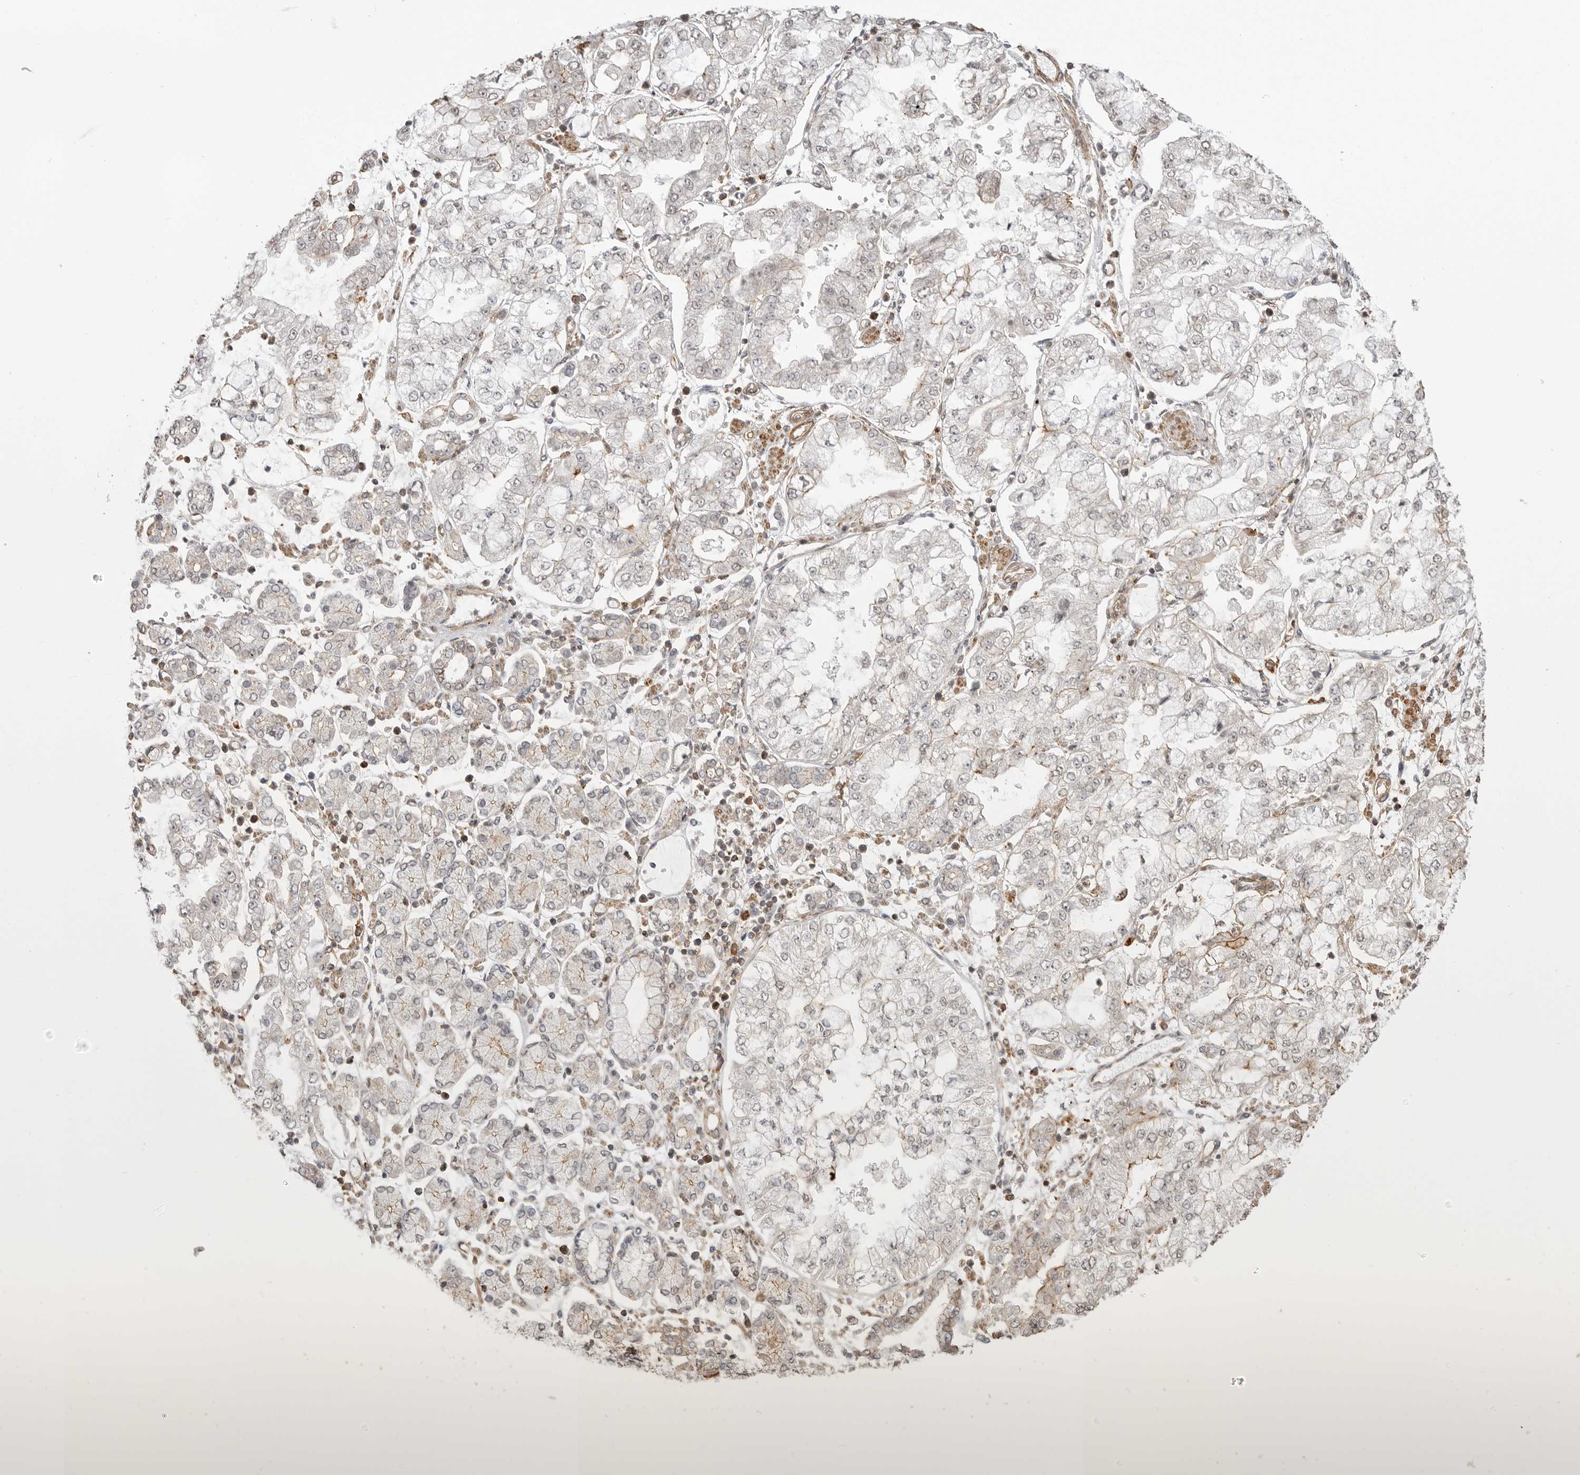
{"staining": {"intensity": "weak", "quantity": "25%-75%", "location": "cytoplasmic/membranous"}, "tissue": "stomach cancer", "cell_type": "Tumor cells", "image_type": "cancer", "snomed": [{"axis": "morphology", "description": "Adenocarcinoma, NOS"}, {"axis": "topography", "description": "Stomach"}], "caption": "Protein expression analysis of human adenocarcinoma (stomach) reveals weak cytoplasmic/membranous positivity in about 25%-75% of tumor cells.", "gene": "GPC2", "patient": {"sex": "male", "age": 76}}